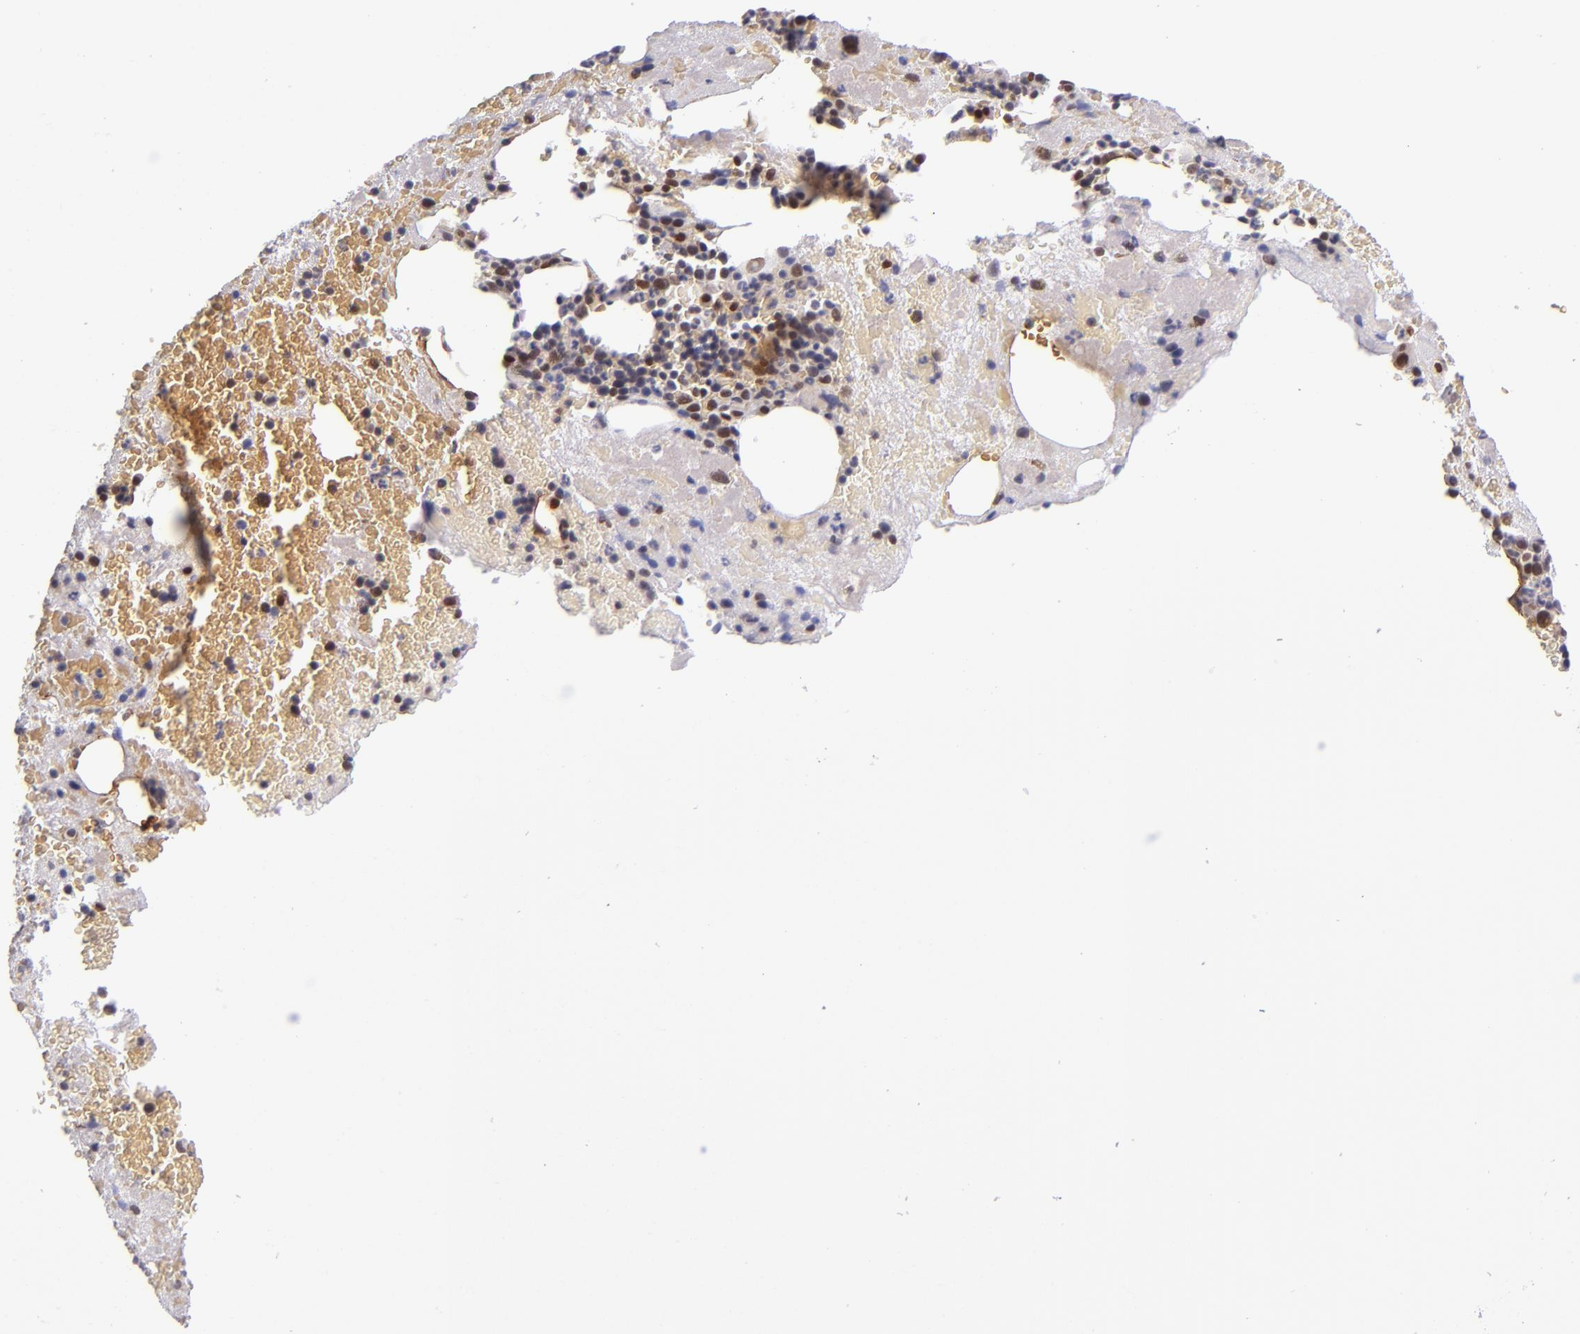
{"staining": {"intensity": "strong", "quantity": "<25%", "location": "nuclear"}, "tissue": "bone marrow", "cell_type": "Hematopoietic cells", "image_type": "normal", "snomed": [{"axis": "morphology", "description": "Normal tissue, NOS"}, {"axis": "topography", "description": "Bone marrow"}], "caption": "A micrograph of human bone marrow stained for a protein displays strong nuclear brown staining in hematopoietic cells.", "gene": "MGMT", "patient": {"sex": "male", "age": 76}}